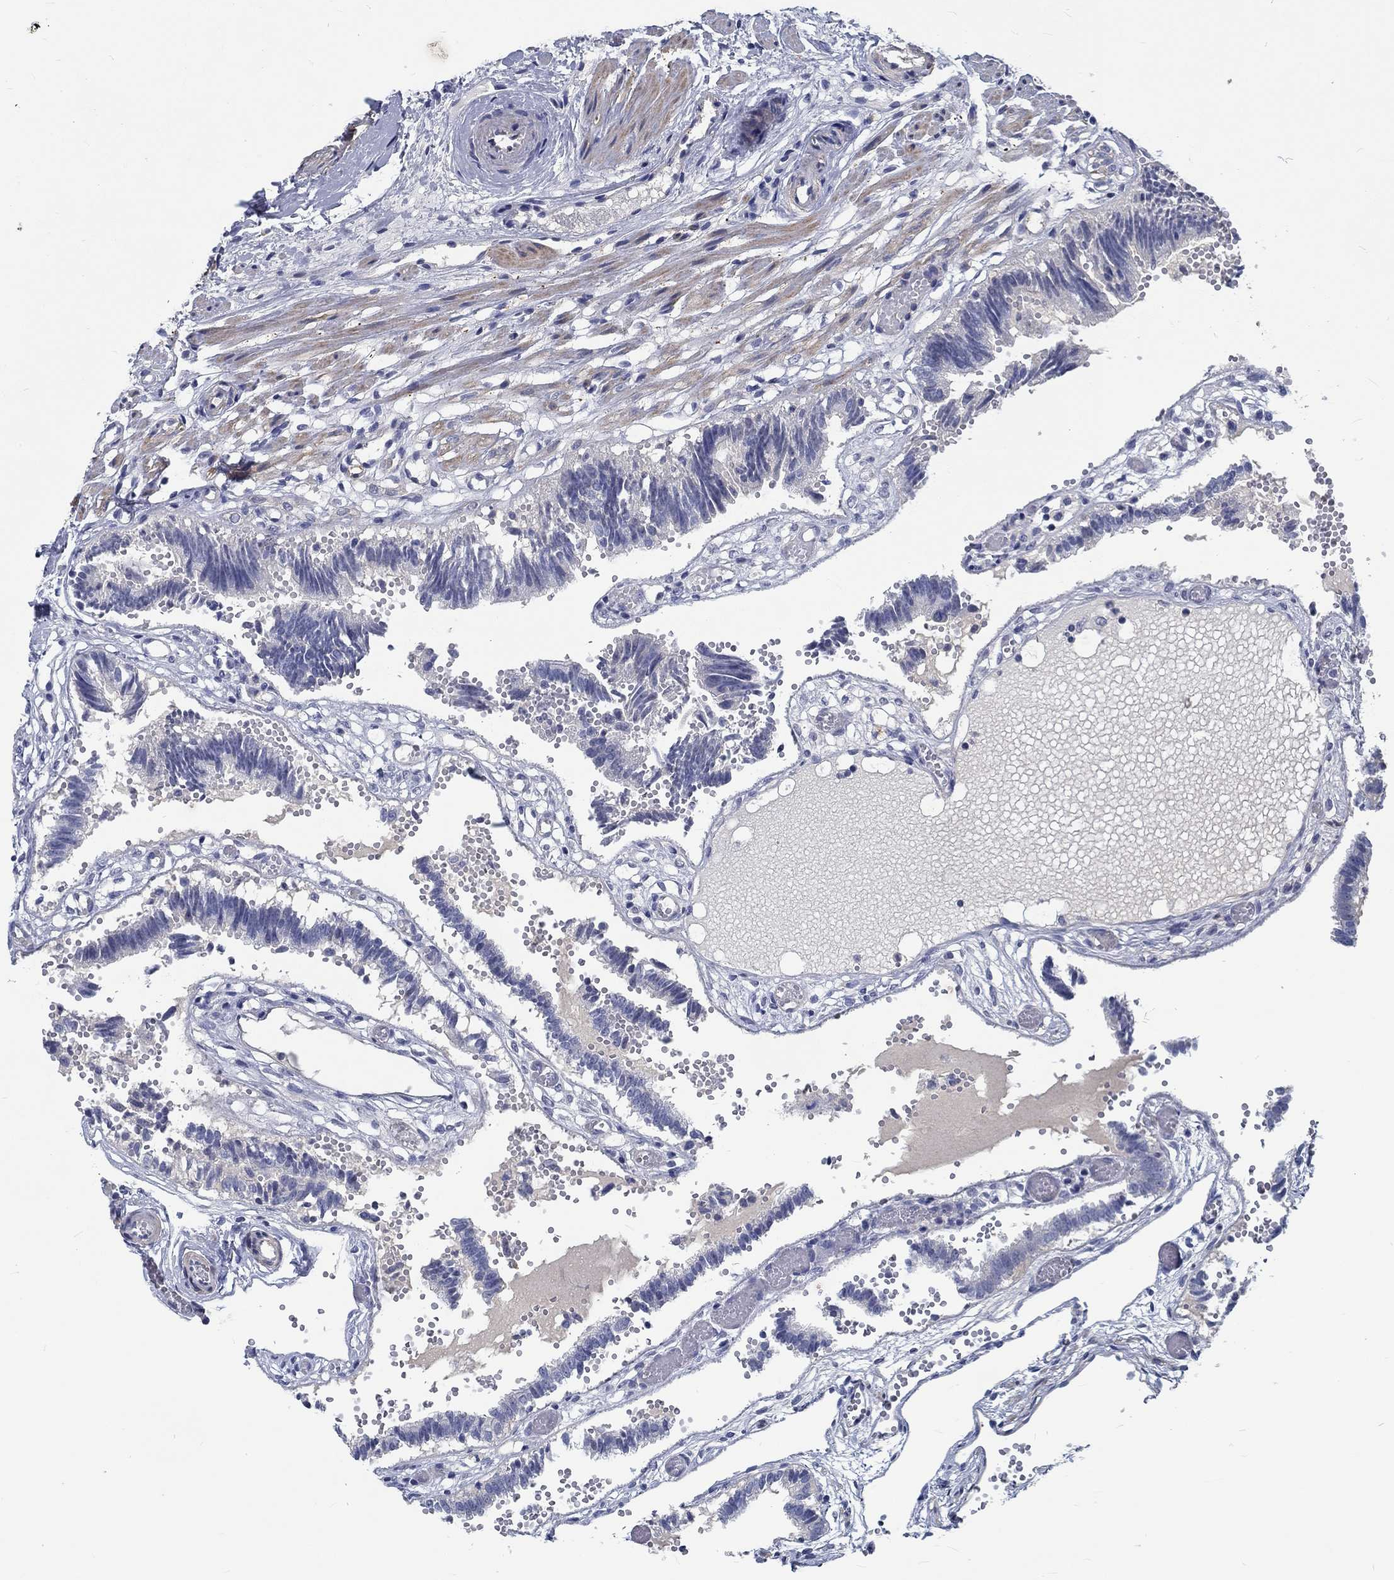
{"staining": {"intensity": "negative", "quantity": "none", "location": "none"}, "tissue": "fallopian tube", "cell_type": "Glandular cells", "image_type": "normal", "snomed": [{"axis": "morphology", "description": "Normal tissue, NOS"}, {"axis": "topography", "description": "Fallopian tube"}], "caption": "Immunohistochemistry micrograph of normal fallopian tube: human fallopian tube stained with DAB (3,3'-diaminobenzidine) exhibits no significant protein positivity in glandular cells. (DAB (3,3'-diaminobenzidine) IHC with hematoxylin counter stain).", "gene": "MYBPC1", "patient": {"sex": "female", "age": 37}}